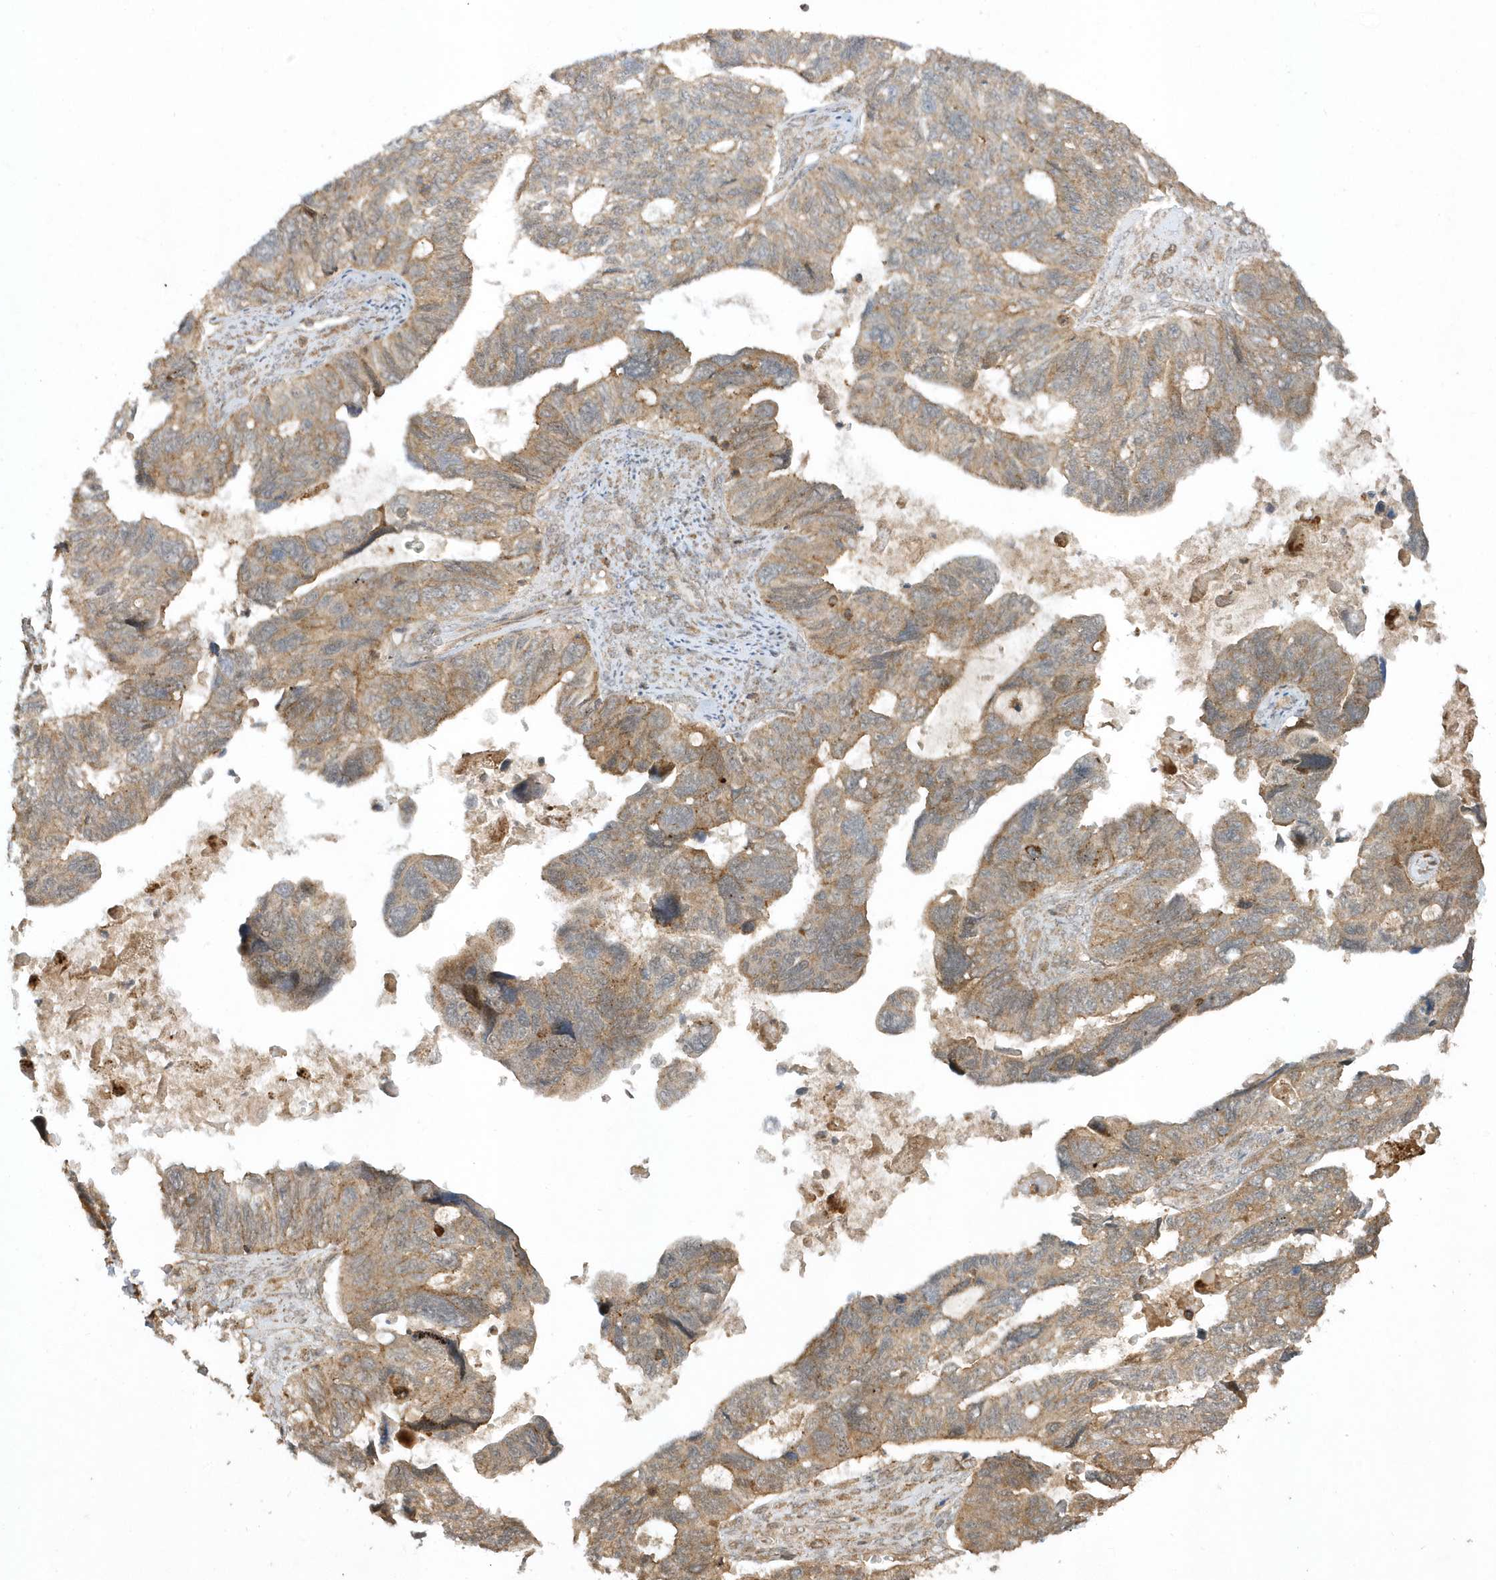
{"staining": {"intensity": "moderate", "quantity": ">75%", "location": "cytoplasmic/membranous"}, "tissue": "ovarian cancer", "cell_type": "Tumor cells", "image_type": "cancer", "snomed": [{"axis": "morphology", "description": "Cystadenocarcinoma, serous, NOS"}, {"axis": "topography", "description": "Ovary"}], "caption": "About >75% of tumor cells in human ovarian cancer (serous cystadenocarcinoma) reveal moderate cytoplasmic/membranous protein positivity as visualized by brown immunohistochemical staining.", "gene": "STAMBP", "patient": {"sex": "female", "age": 79}}